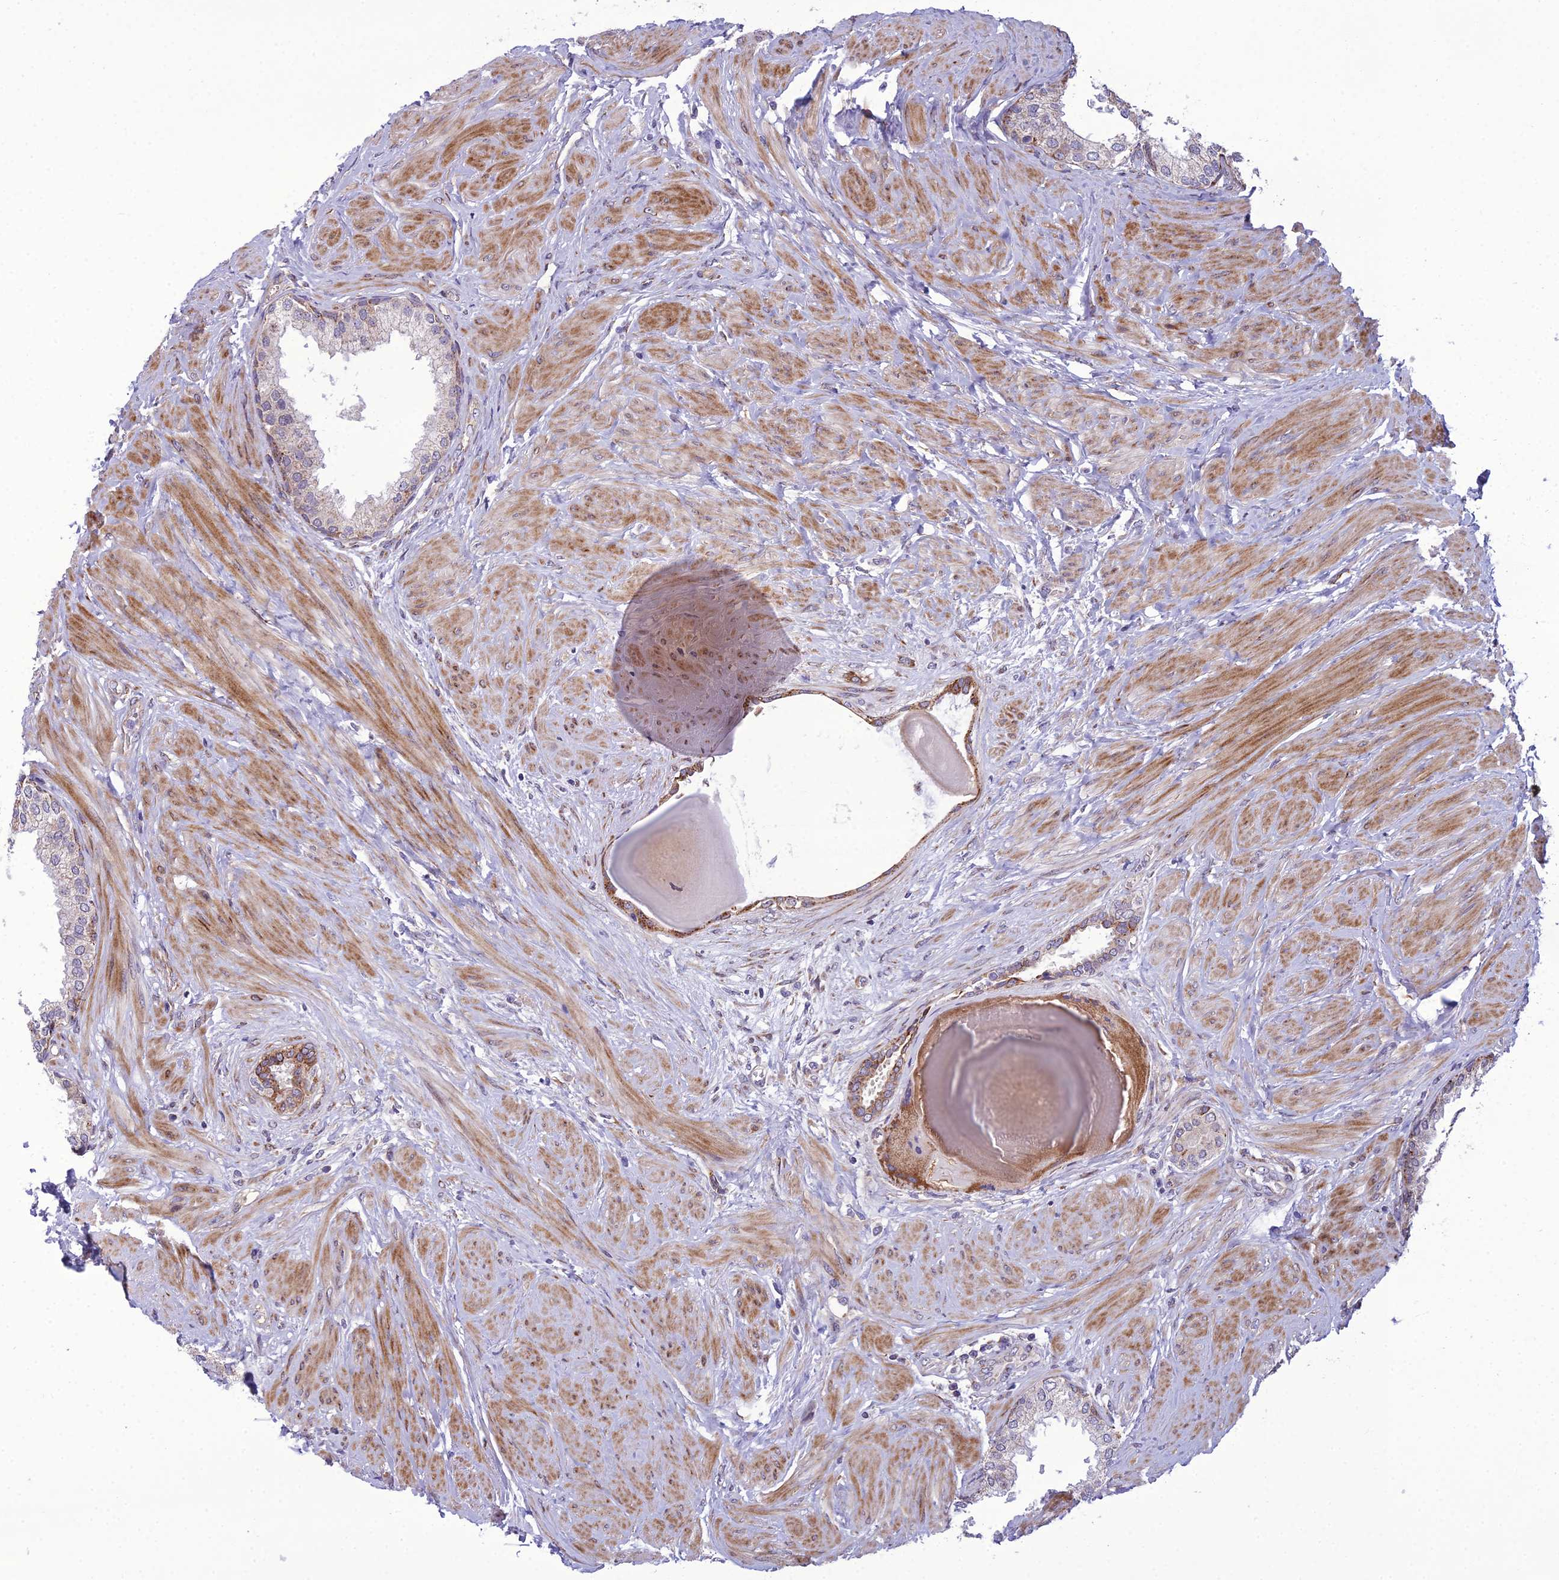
{"staining": {"intensity": "moderate", "quantity": "<25%", "location": "cytoplasmic/membranous"}, "tissue": "prostate", "cell_type": "Glandular cells", "image_type": "normal", "snomed": [{"axis": "morphology", "description": "Normal tissue, NOS"}, {"axis": "topography", "description": "Prostate"}], "caption": "Moderate cytoplasmic/membranous expression is present in approximately <25% of glandular cells in benign prostate. (DAB IHC with brightfield microscopy, high magnification).", "gene": "NODAL", "patient": {"sex": "male", "age": 48}}